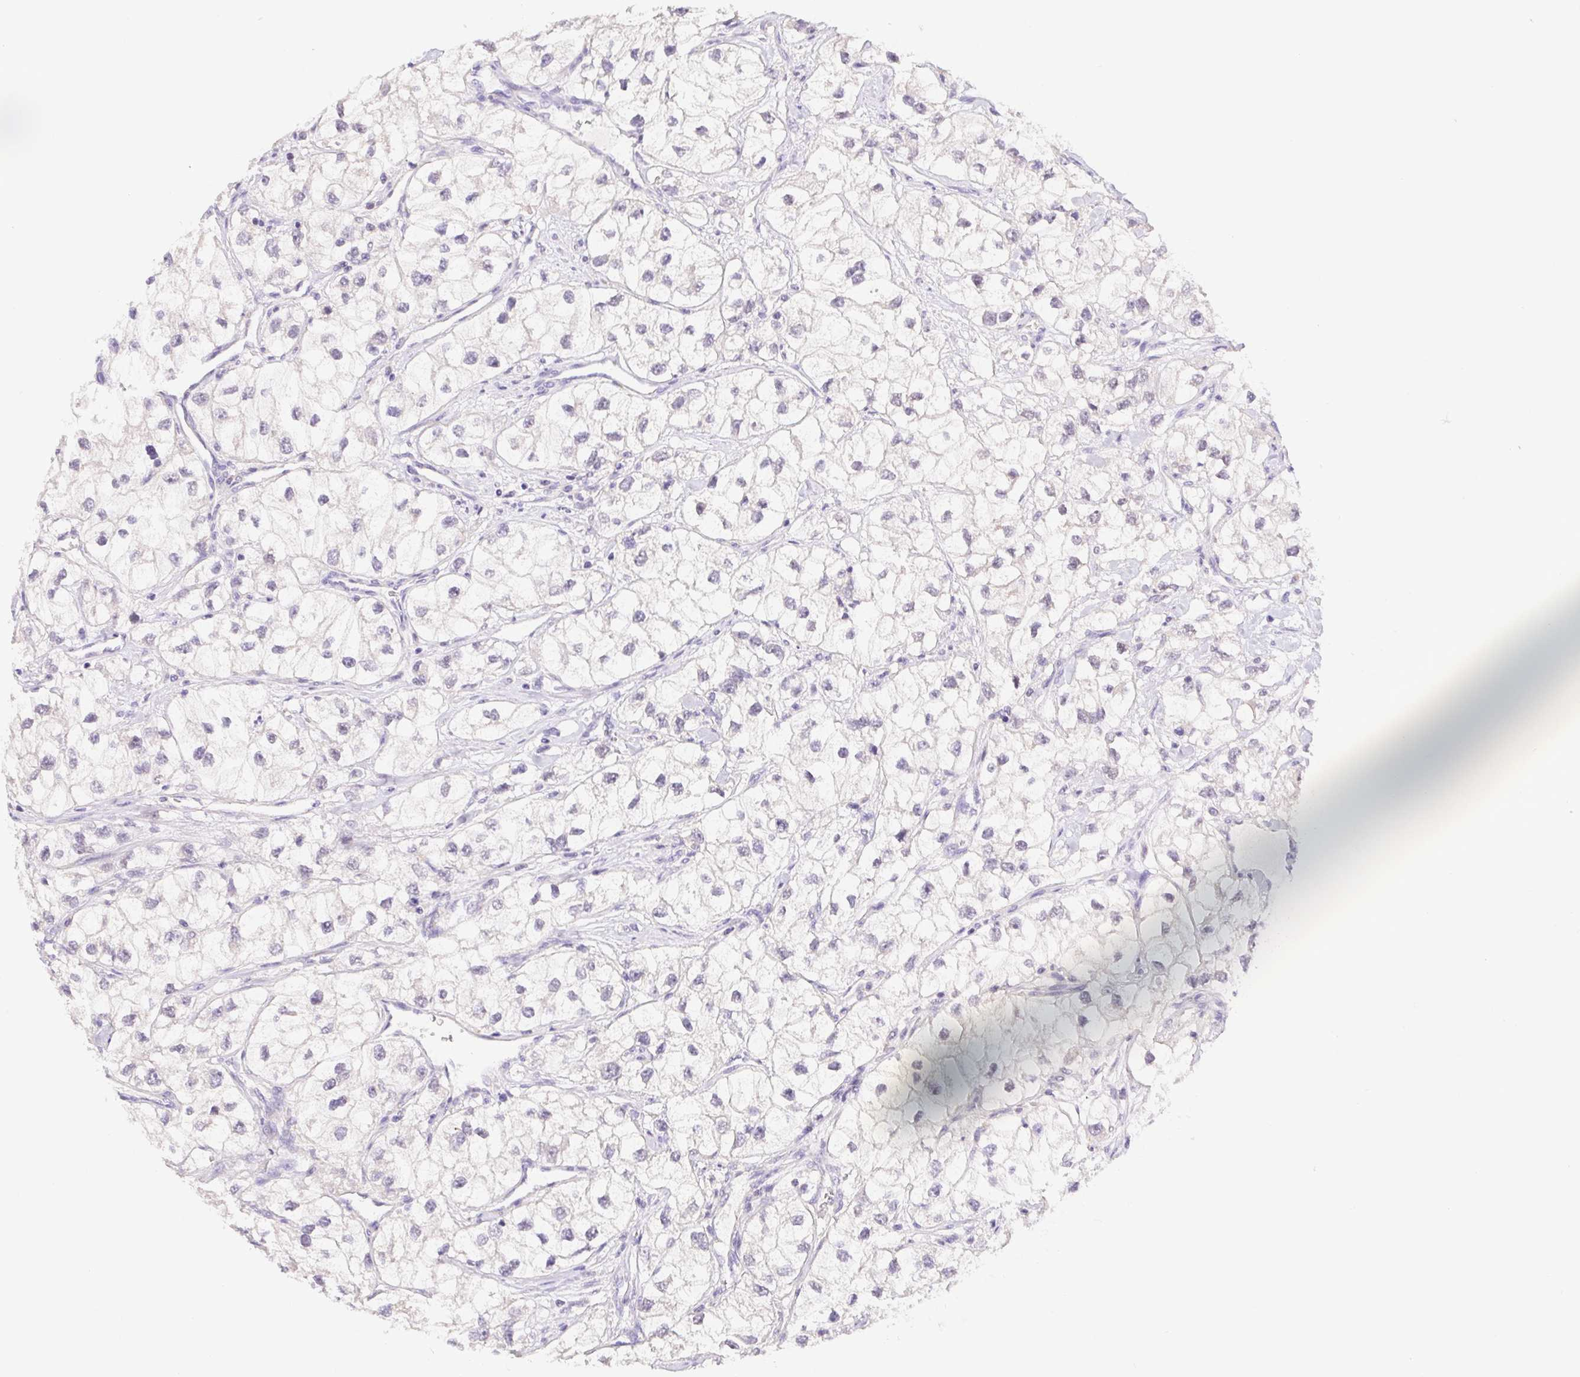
{"staining": {"intensity": "negative", "quantity": "none", "location": "none"}, "tissue": "renal cancer", "cell_type": "Tumor cells", "image_type": "cancer", "snomed": [{"axis": "morphology", "description": "Adenocarcinoma, NOS"}, {"axis": "topography", "description": "Kidney"}], "caption": "Immunohistochemistry (IHC) image of neoplastic tissue: renal cancer (adenocarcinoma) stained with DAB (3,3'-diaminobenzidine) reveals no significant protein expression in tumor cells.", "gene": "FKBP6", "patient": {"sex": "male", "age": 59}}